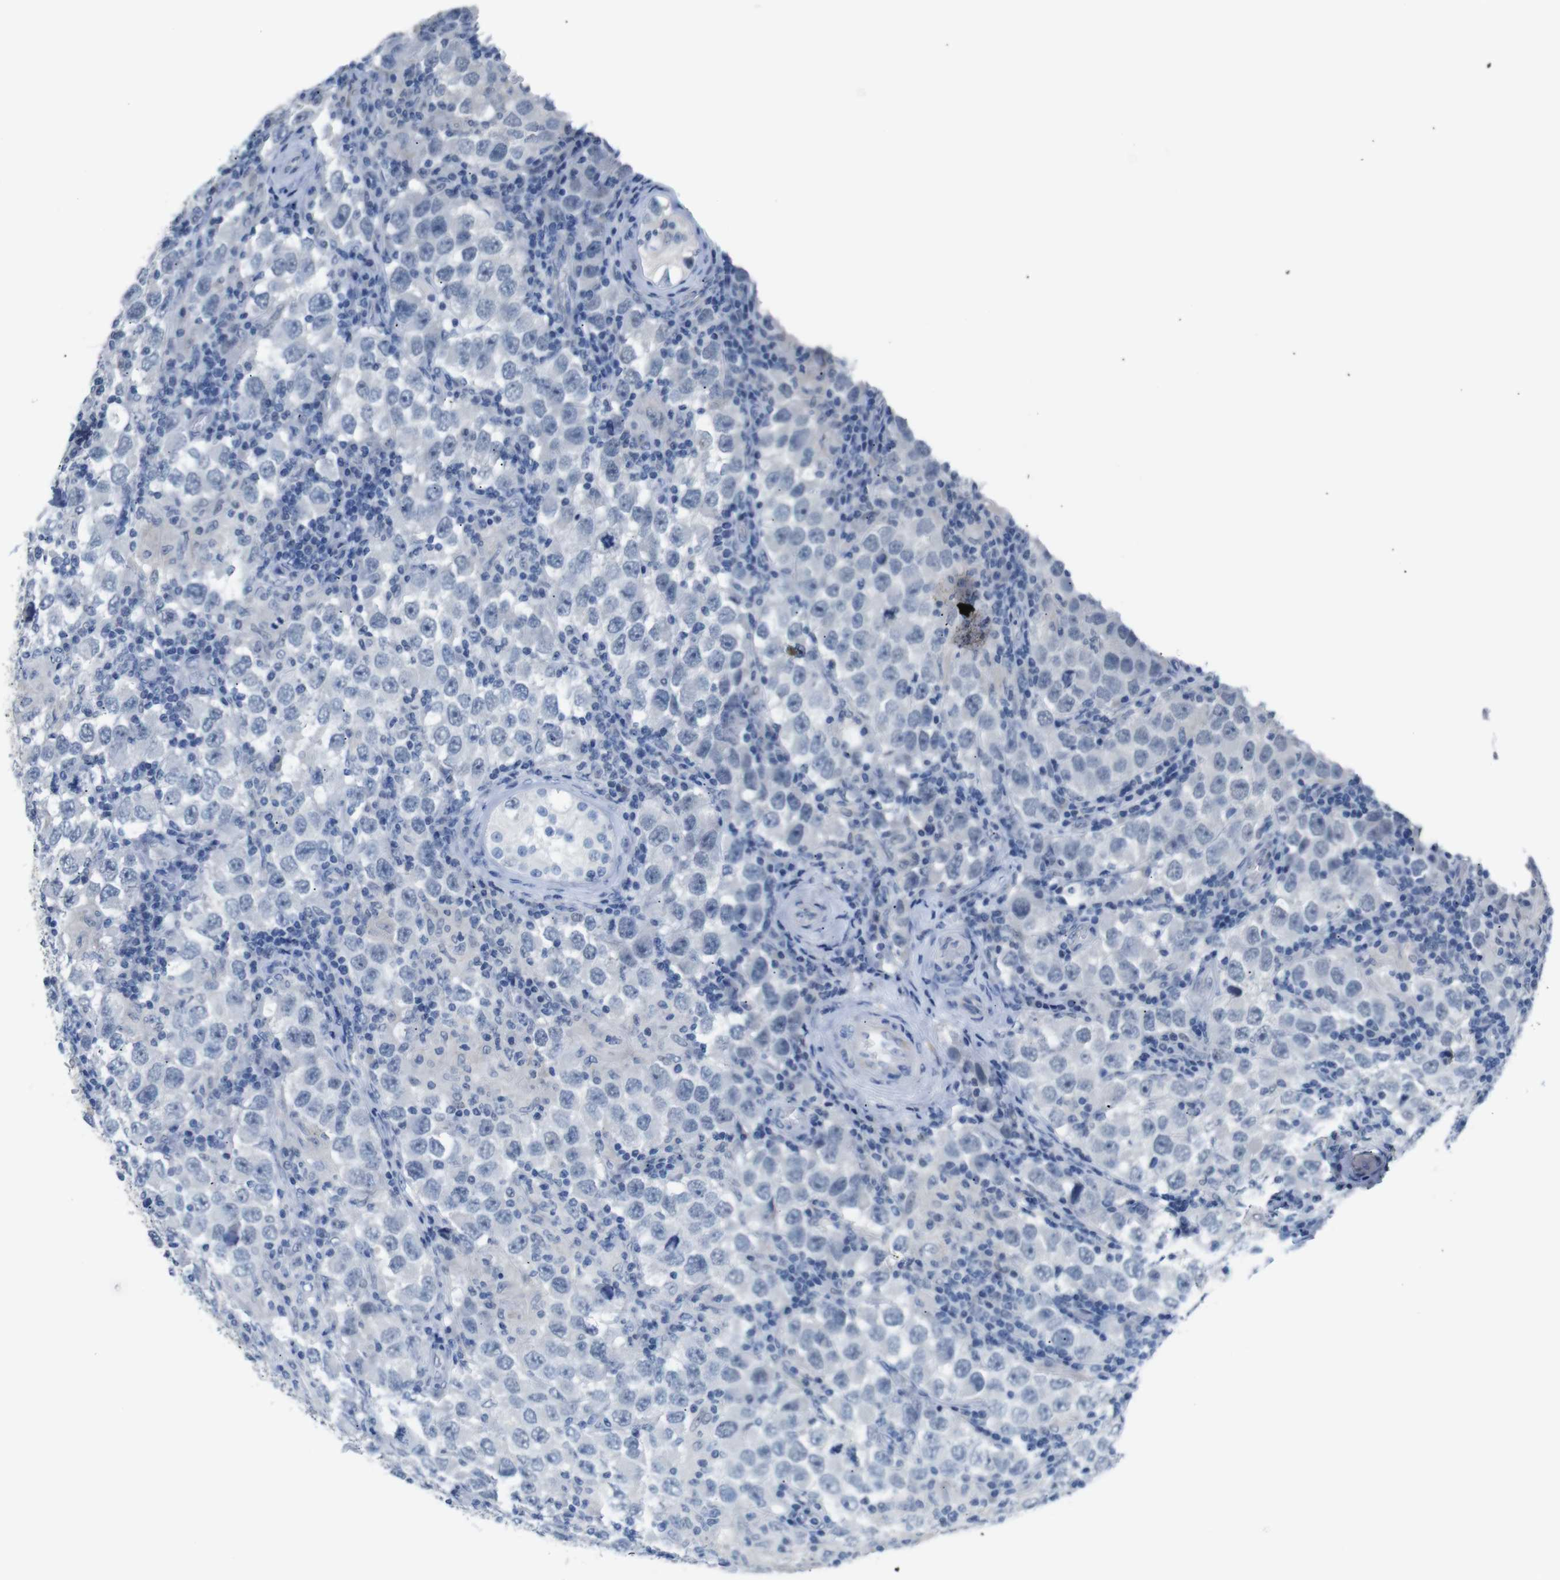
{"staining": {"intensity": "negative", "quantity": "none", "location": "none"}, "tissue": "testis cancer", "cell_type": "Tumor cells", "image_type": "cancer", "snomed": [{"axis": "morphology", "description": "Carcinoma, Embryonal, NOS"}, {"axis": "topography", "description": "Testis"}], "caption": "Testis cancer was stained to show a protein in brown. There is no significant positivity in tumor cells.", "gene": "CHRM5", "patient": {"sex": "male", "age": 21}}